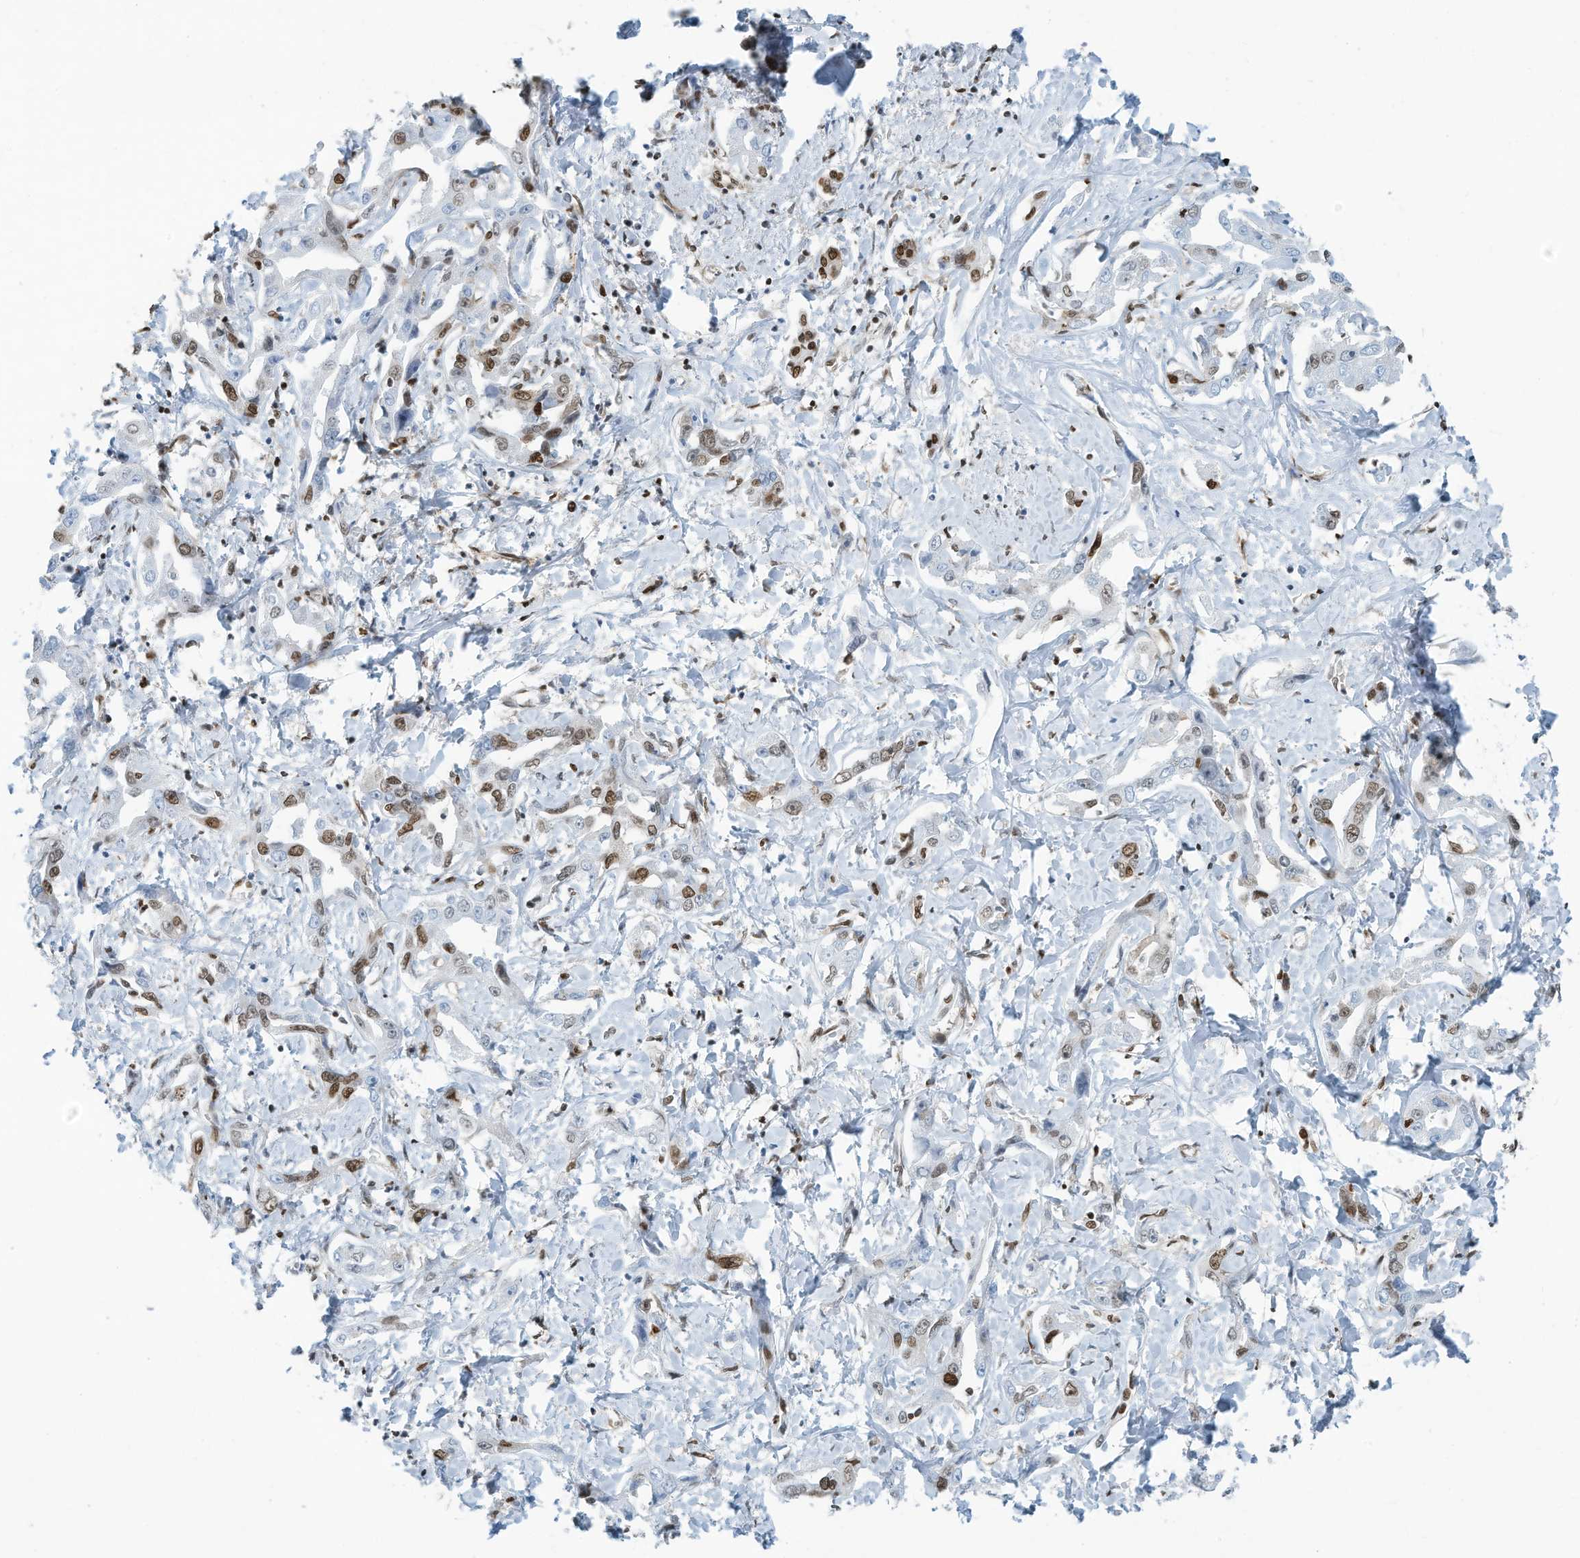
{"staining": {"intensity": "moderate", "quantity": "25%-75%", "location": "nuclear"}, "tissue": "liver cancer", "cell_type": "Tumor cells", "image_type": "cancer", "snomed": [{"axis": "morphology", "description": "Cholangiocarcinoma"}, {"axis": "topography", "description": "Liver"}], "caption": "DAB (3,3'-diaminobenzidine) immunohistochemical staining of liver cancer (cholangiocarcinoma) reveals moderate nuclear protein positivity in approximately 25%-75% of tumor cells.", "gene": "SARNP", "patient": {"sex": "male", "age": 59}}